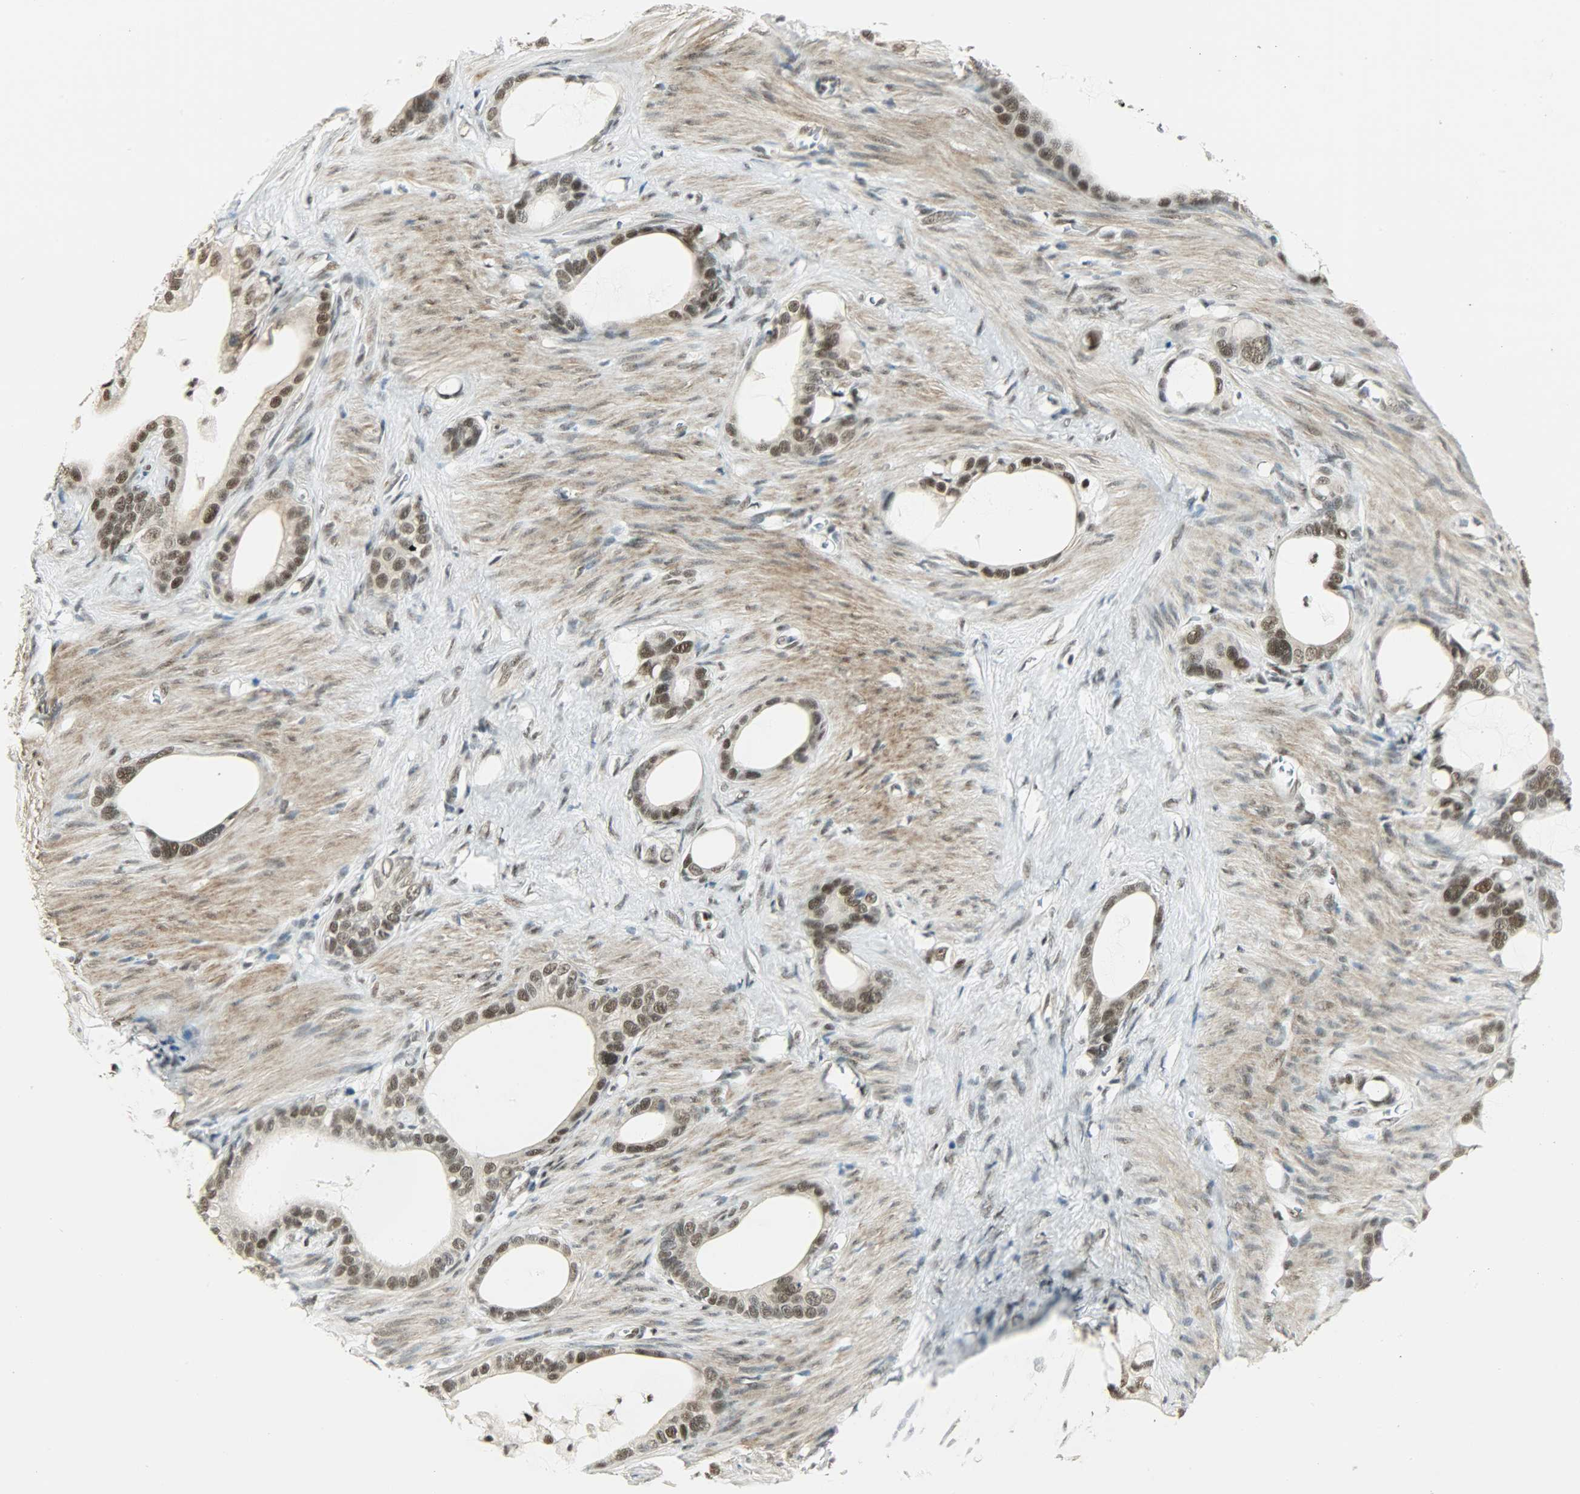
{"staining": {"intensity": "strong", "quantity": ">75%", "location": "nuclear"}, "tissue": "stomach cancer", "cell_type": "Tumor cells", "image_type": "cancer", "snomed": [{"axis": "morphology", "description": "Adenocarcinoma, NOS"}, {"axis": "topography", "description": "Stomach"}], "caption": "Stomach adenocarcinoma stained with a protein marker demonstrates strong staining in tumor cells.", "gene": "SUGP1", "patient": {"sex": "female", "age": 75}}